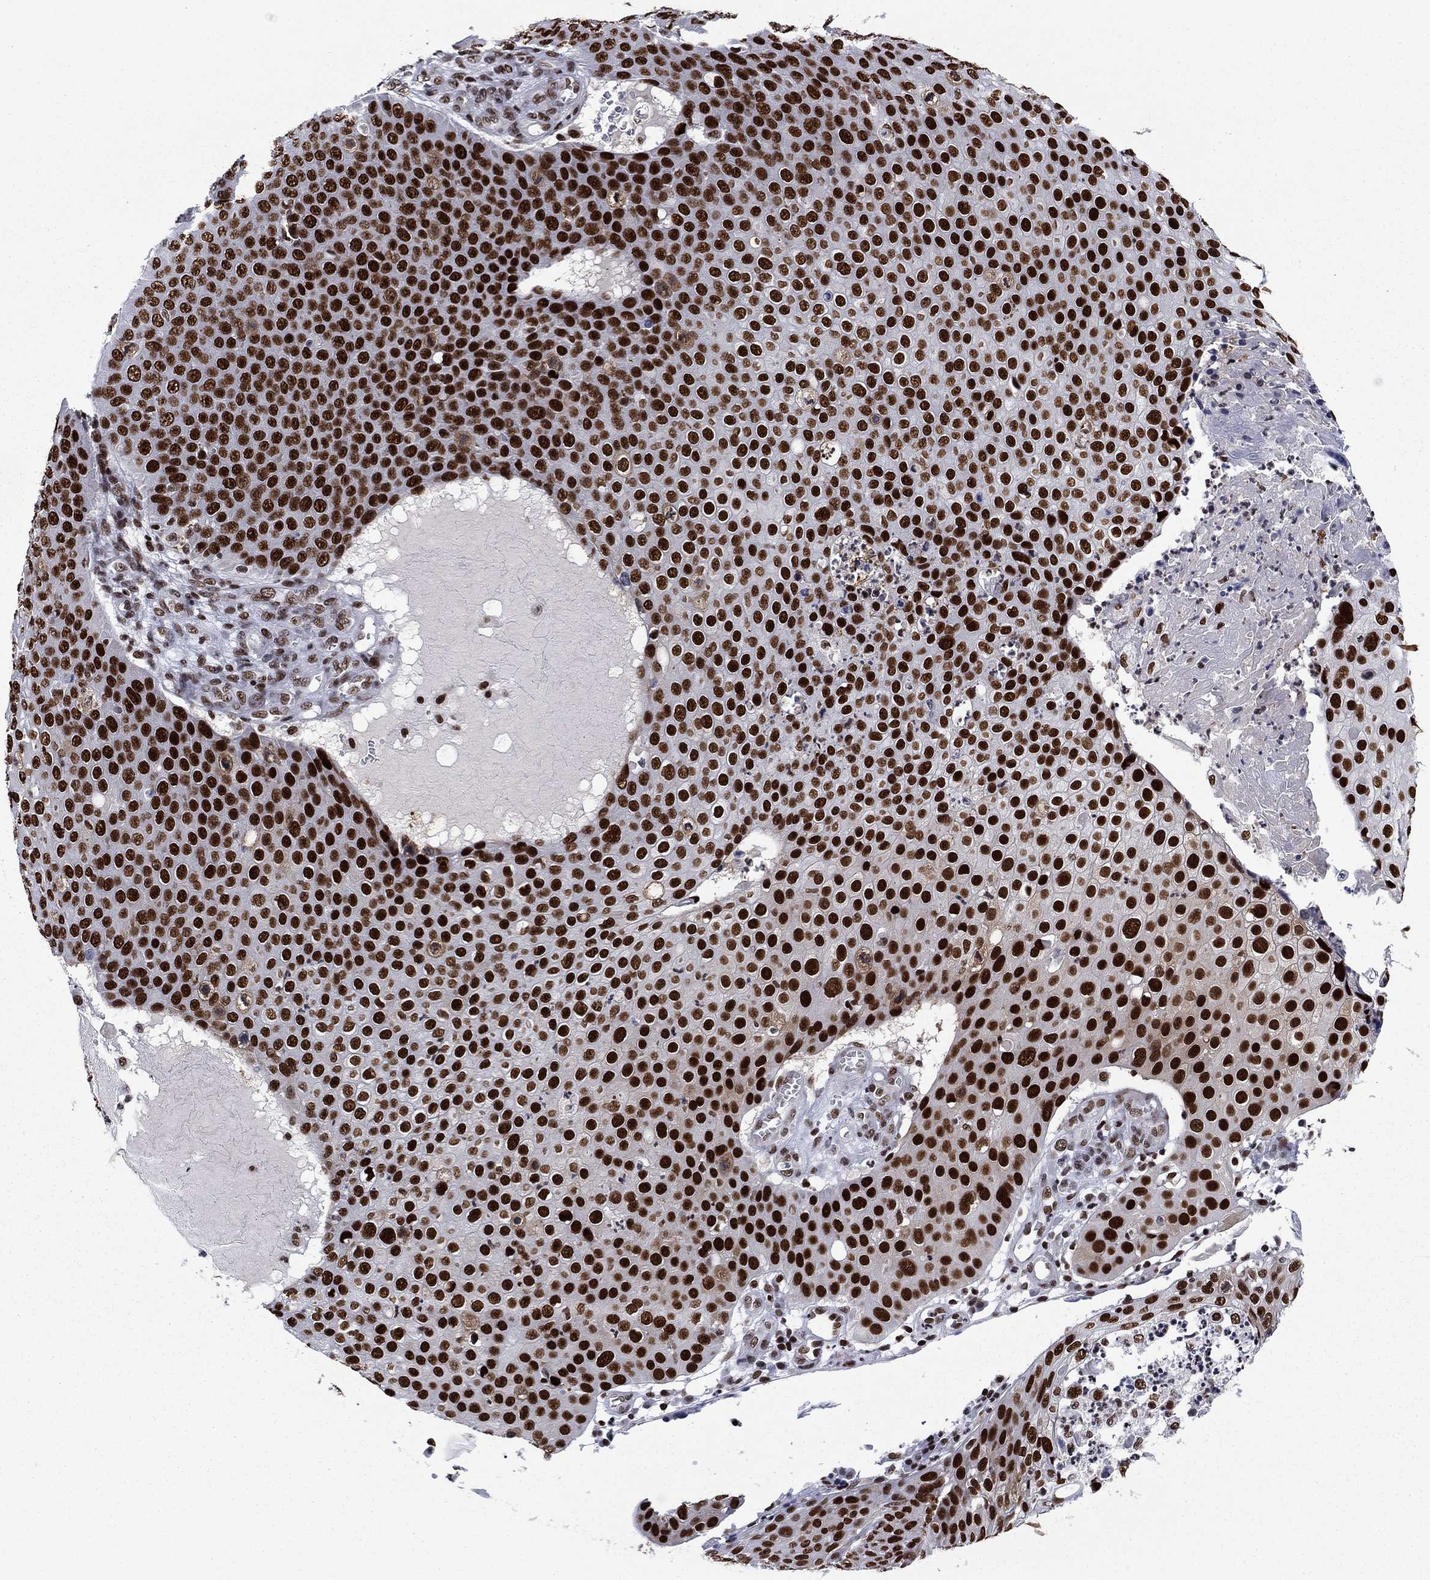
{"staining": {"intensity": "strong", "quantity": ">75%", "location": "nuclear"}, "tissue": "skin cancer", "cell_type": "Tumor cells", "image_type": "cancer", "snomed": [{"axis": "morphology", "description": "Squamous cell carcinoma, NOS"}, {"axis": "topography", "description": "Skin"}], "caption": "This is a photomicrograph of immunohistochemistry (IHC) staining of skin cancer (squamous cell carcinoma), which shows strong positivity in the nuclear of tumor cells.", "gene": "RPRD1B", "patient": {"sex": "male", "age": 71}}